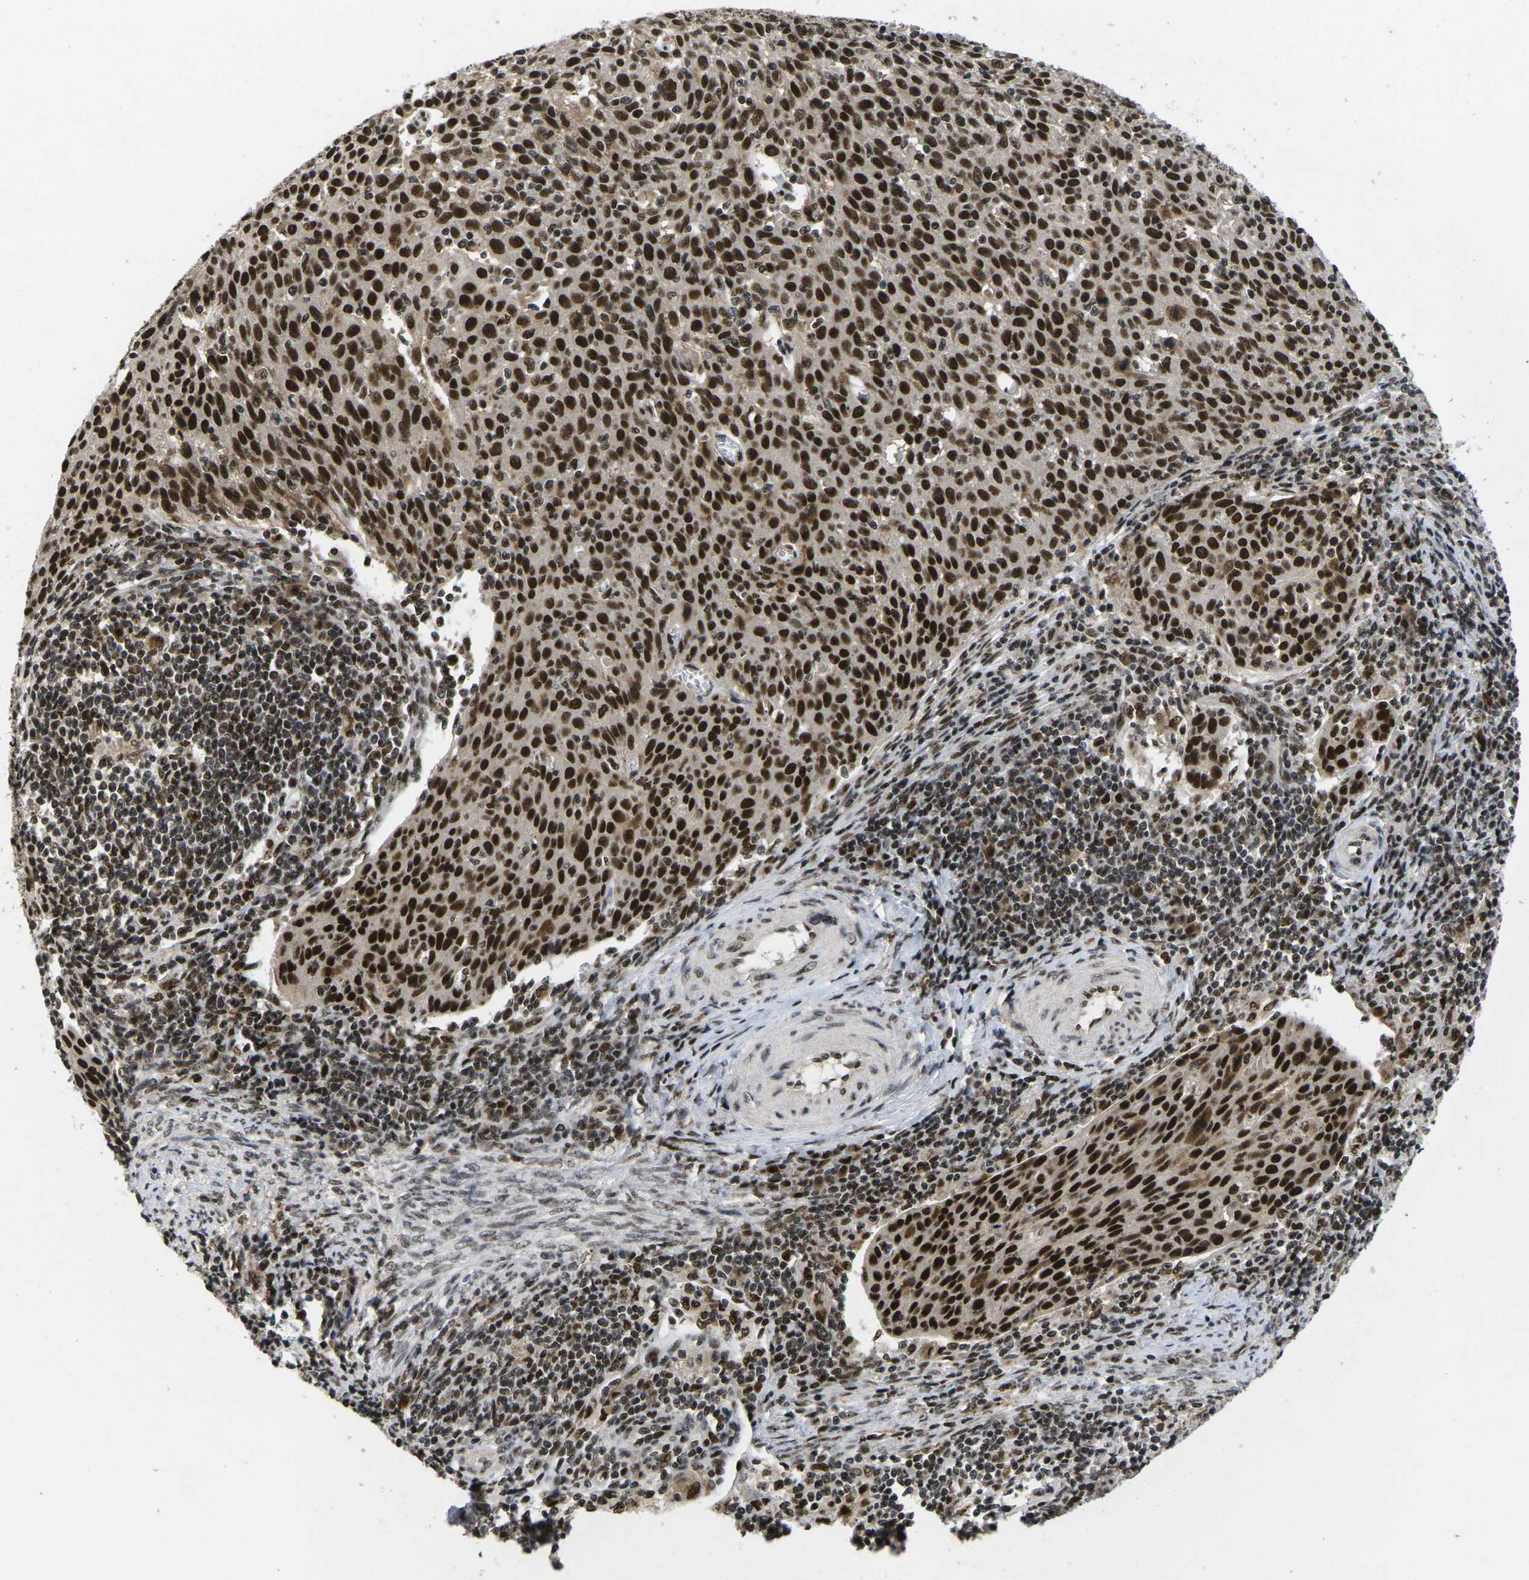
{"staining": {"intensity": "strong", "quantity": ">75%", "location": "nuclear"}, "tissue": "cervical cancer", "cell_type": "Tumor cells", "image_type": "cancer", "snomed": [{"axis": "morphology", "description": "Squamous cell carcinoma, NOS"}, {"axis": "topography", "description": "Cervix"}], "caption": "An immunohistochemistry micrograph of tumor tissue is shown. Protein staining in brown highlights strong nuclear positivity in squamous cell carcinoma (cervical) within tumor cells. Nuclei are stained in blue.", "gene": "GTF2E1", "patient": {"sex": "female", "age": 38}}